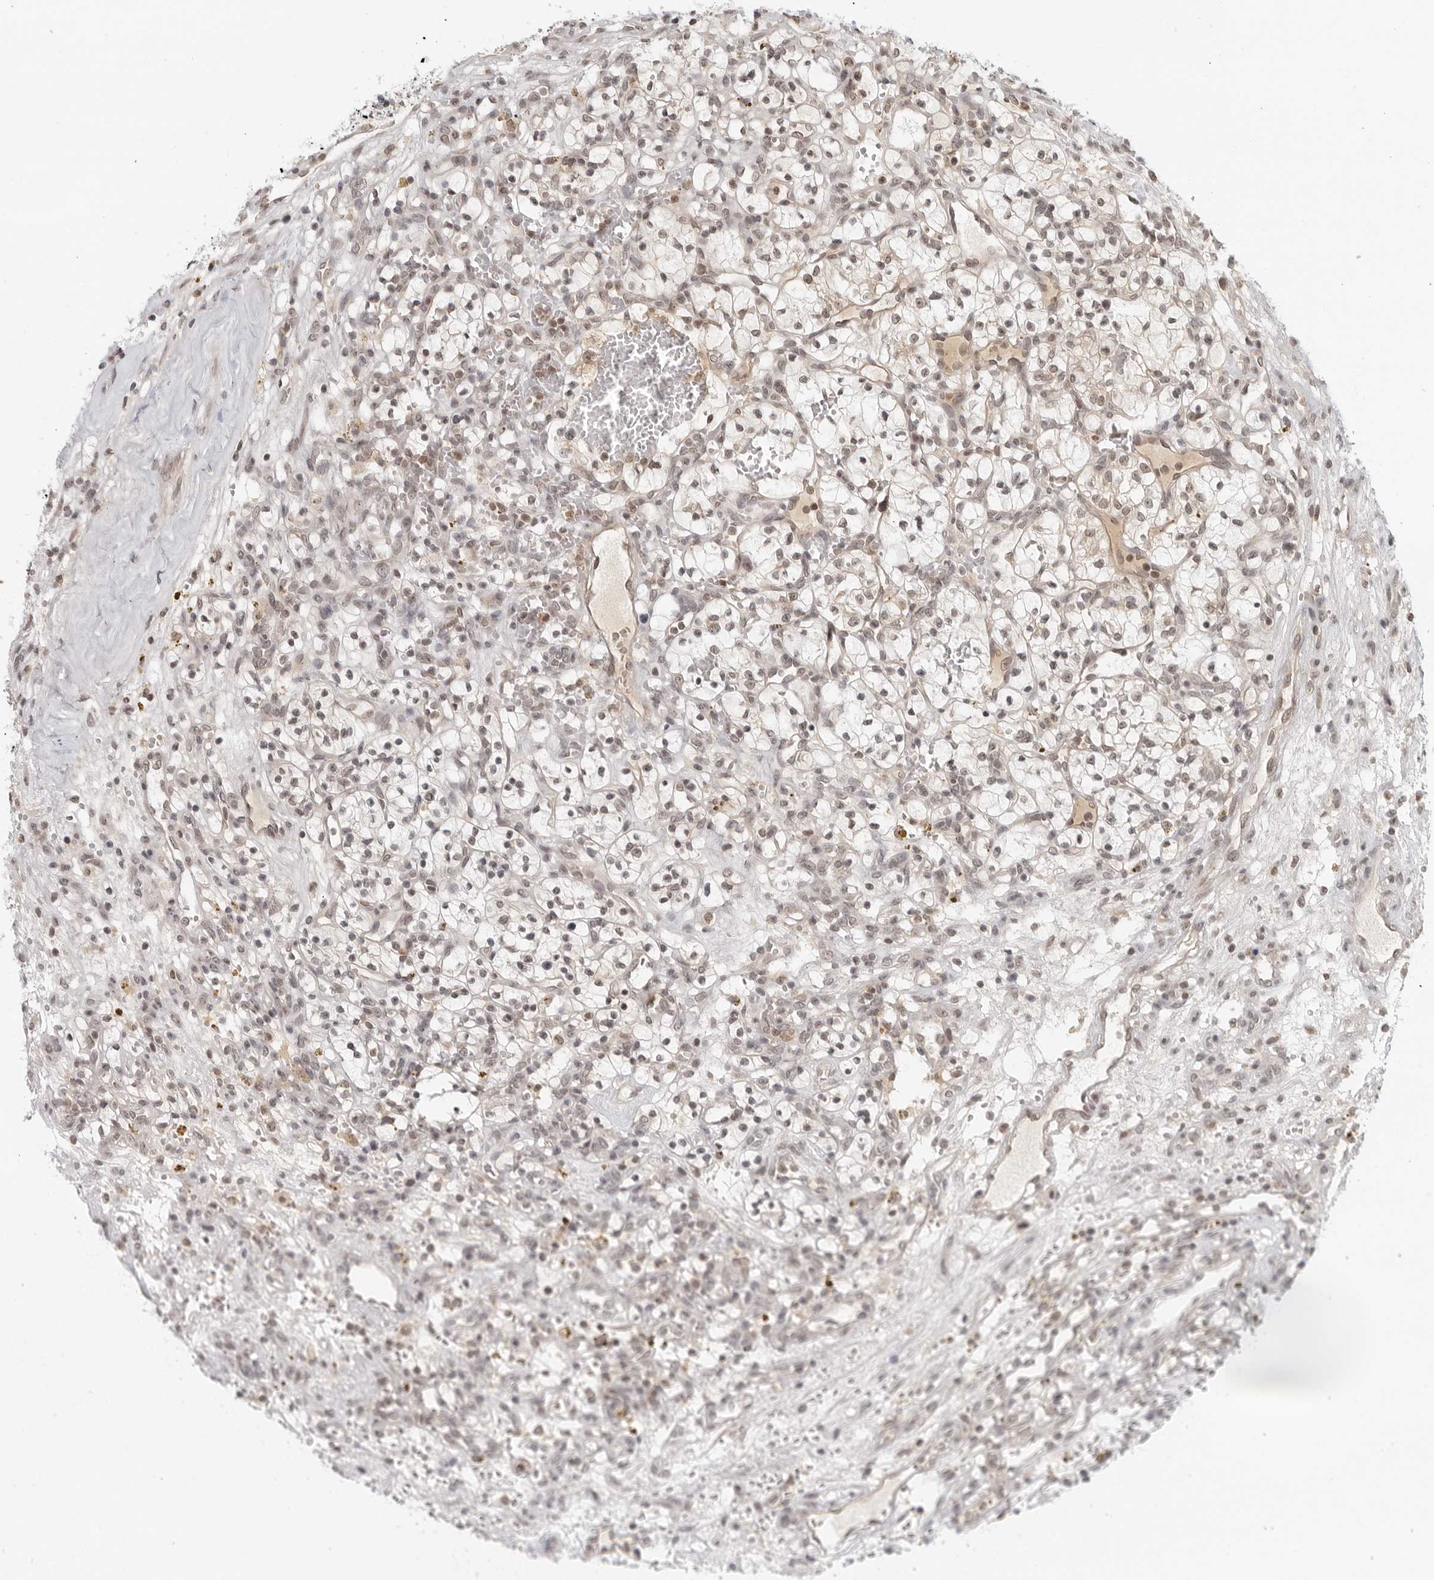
{"staining": {"intensity": "weak", "quantity": "25%-75%", "location": "nuclear"}, "tissue": "renal cancer", "cell_type": "Tumor cells", "image_type": "cancer", "snomed": [{"axis": "morphology", "description": "Adenocarcinoma, NOS"}, {"axis": "topography", "description": "Kidney"}], "caption": "Immunohistochemical staining of human renal adenocarcinoma shows low levels of weak nuclear protein expression in about 25%-75% of tumor cells. The staining was performed using DAB (3,3'-diaminobenzidine), with brown indicating positive protein expression. Nuclei are stained blue with hematoxylin.", "gene": "CC2D1B", "patient": {"sex": "female", "age": 57}}